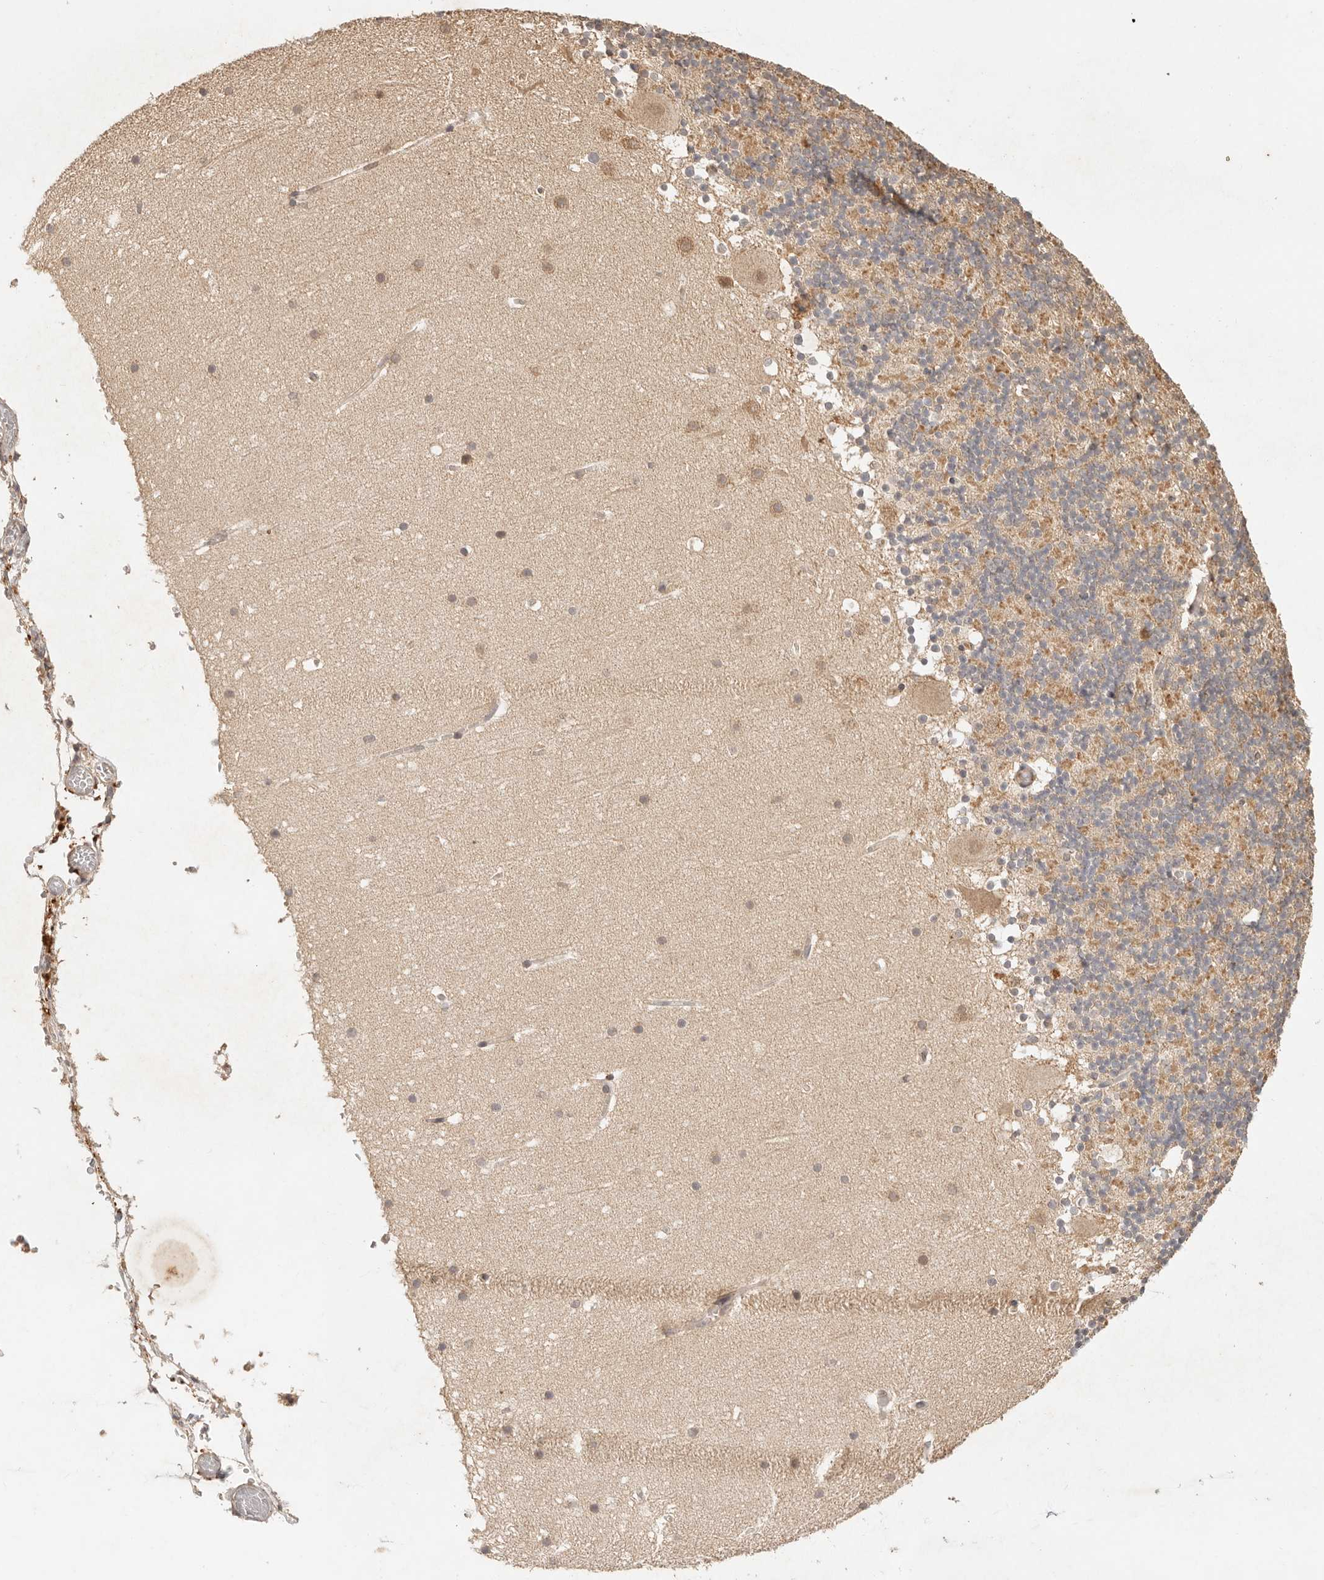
{"staining": {"intensity": "weak", "quantity": "<25%", "location": "cytoplasmic/membranous"}, "tissue": "cerebellum", "cell_type": "Cells in granular layer", "image_type": "normal", "snomed": [{"axis": "morphology", "description": "Normal tissue, NOS"}, {"axis": "topography", "description": "Cerebellum"}], "caption": "The image demonstrates no staining of cells in granular layer in normal cerebellum. (Stains: DAB IHC with hematoxylin counter stain, Microscopy: brightfield microscopy at high magnification).", "gene": "LMO4", "patient": {"sex": "male", "age": 57}}